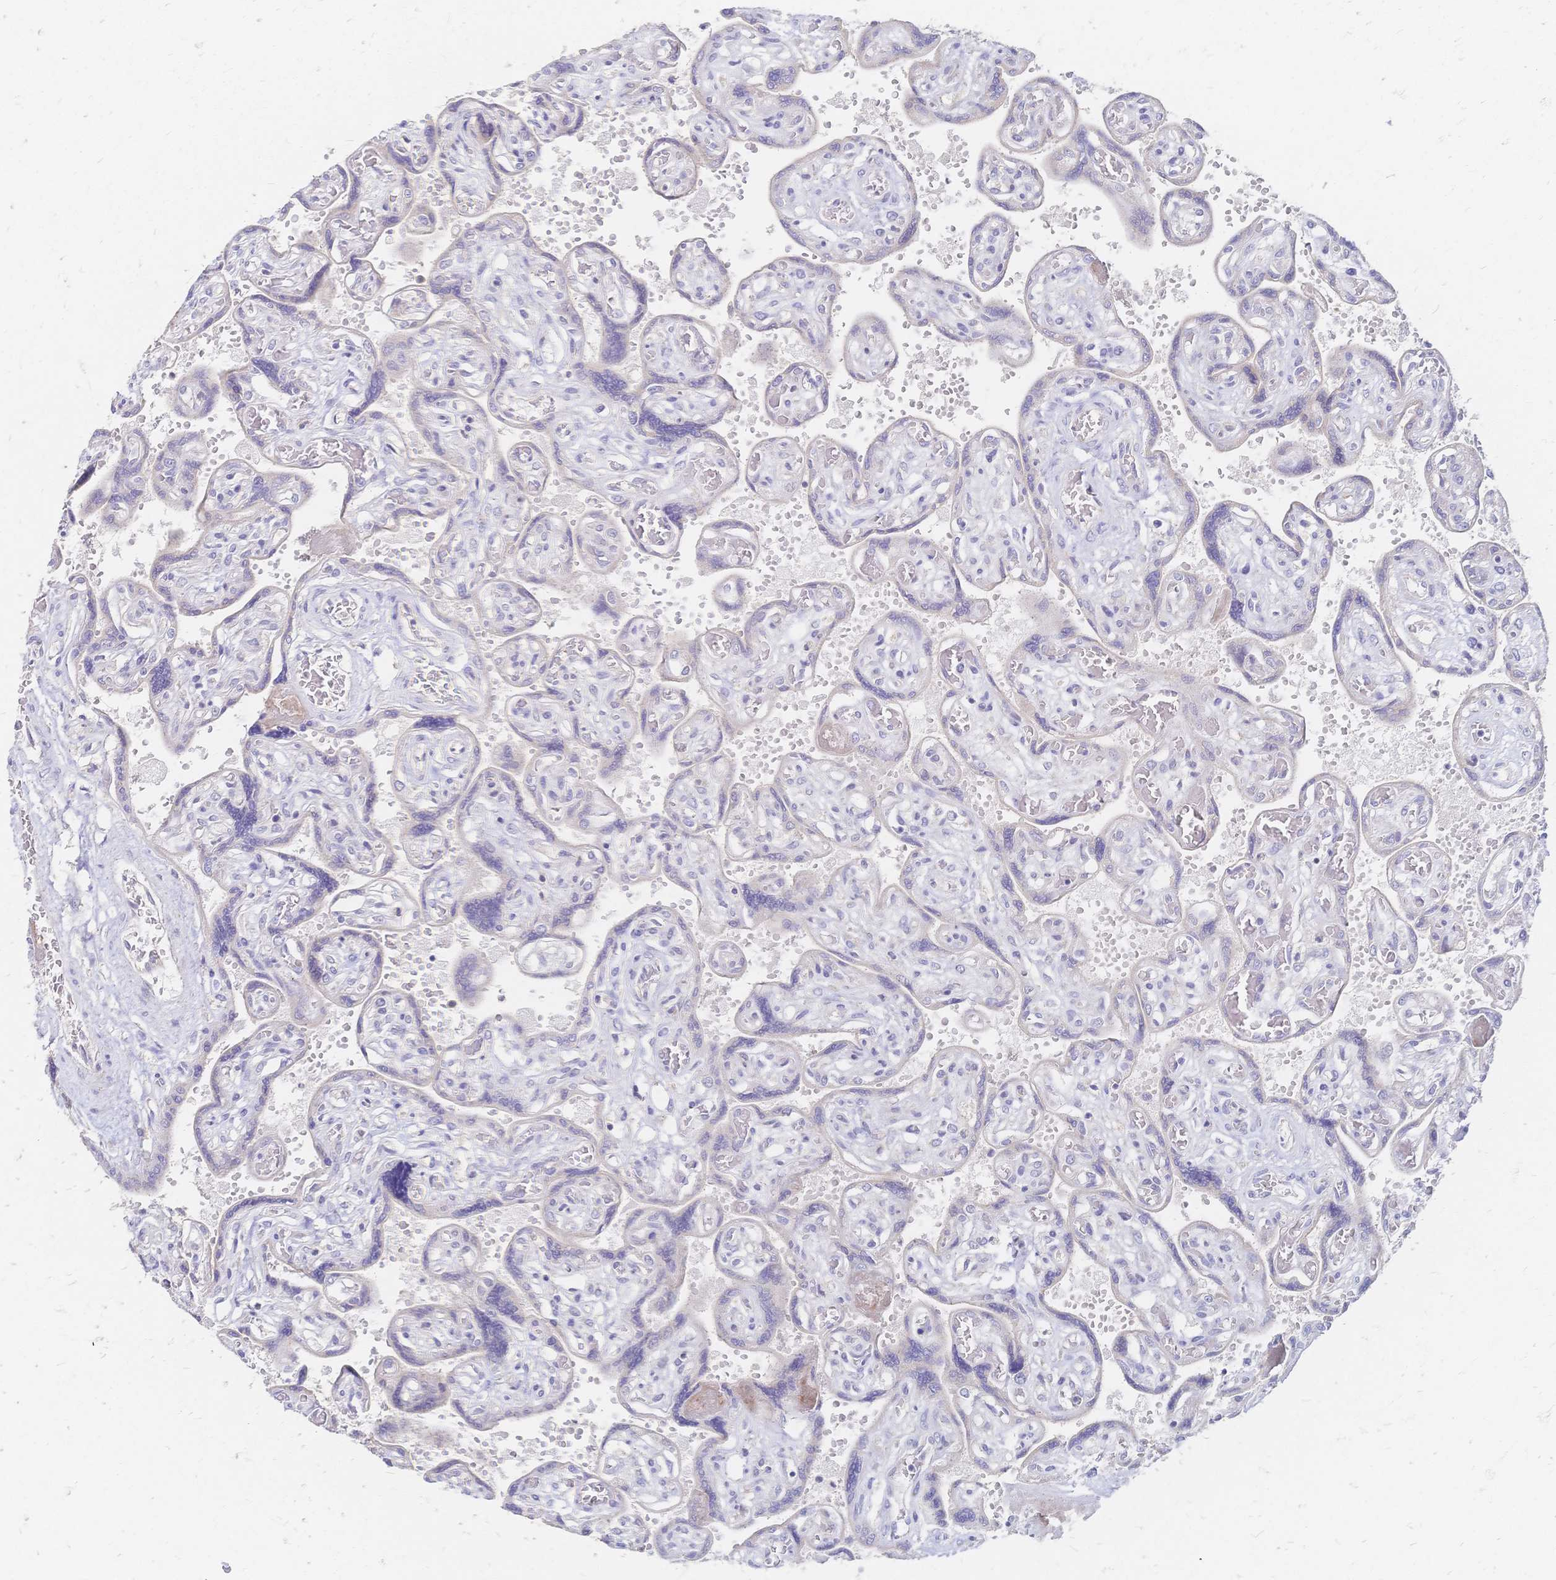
{"staining": {"intensity": "negative", "quantity": "none", "location": "none"}, "tissue": "placenta", "cell_type": "Decidual cells", "image_type": "normal", "snomed": [{"axis": "morphology", "description": "Normal tissue, NOS"}, {"axis": "topography", "description": "Placenta"}], "caption": "Immunohistochemistry of benign human placenta demonstrates no positivity in decidual cells.", "gene": "VWC2L", "patient": {"sex": "female", "age": 32}}